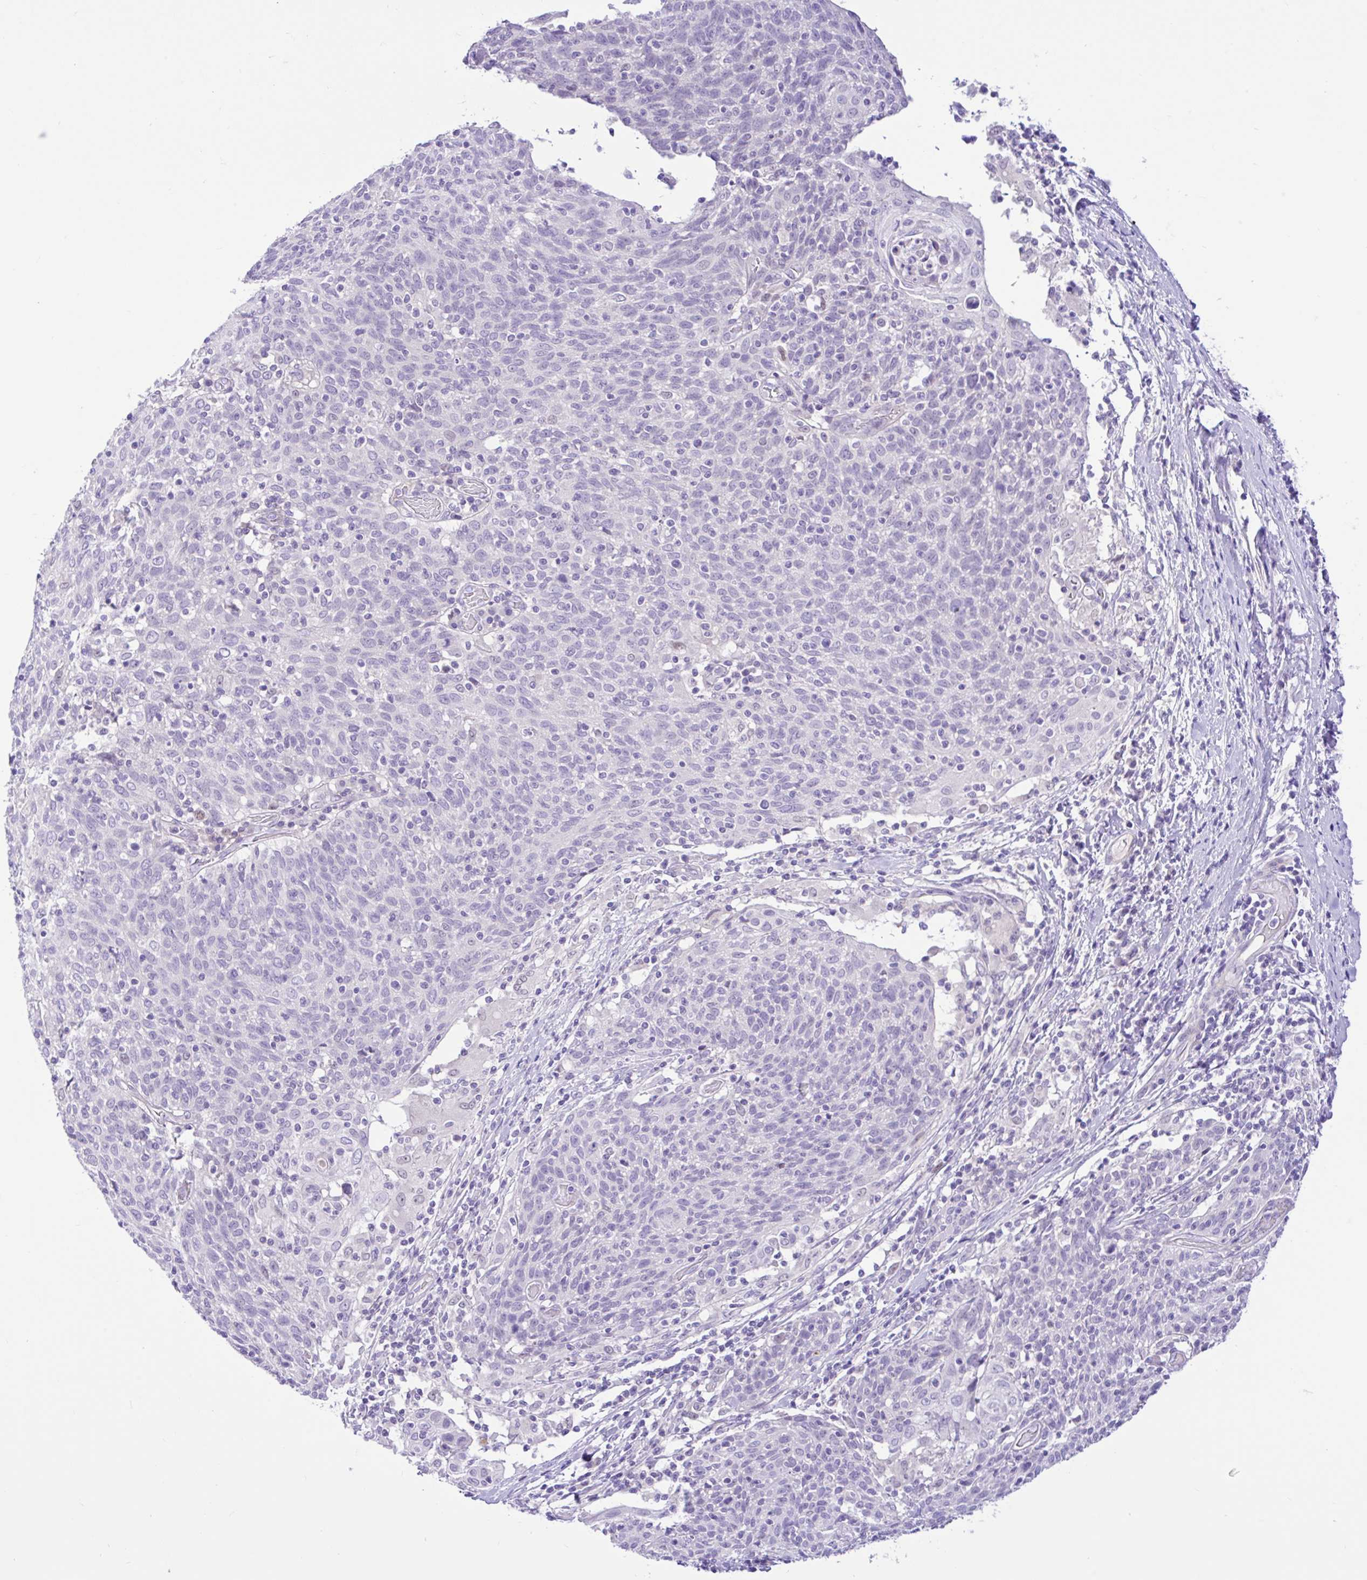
{"staining": {"intensity": "negative", "quantity": "none", "location": "none"}, "tissue": "cervical cancer", "cell_type": "Tumor cells", "image_type": "cancer", "snomed": [{"axis": "morphology", "description": "Squamous cell carcinoma, NOS"}, {"axis": "topography", "description": "Cervix"}], "caption": "Human squamous cell carcinoma (cervical) stained for a protein using IHC demonstrates no staining in tumor cells.", "gene": "ANO4", "patient": {"sex": "female", "age": 52}}